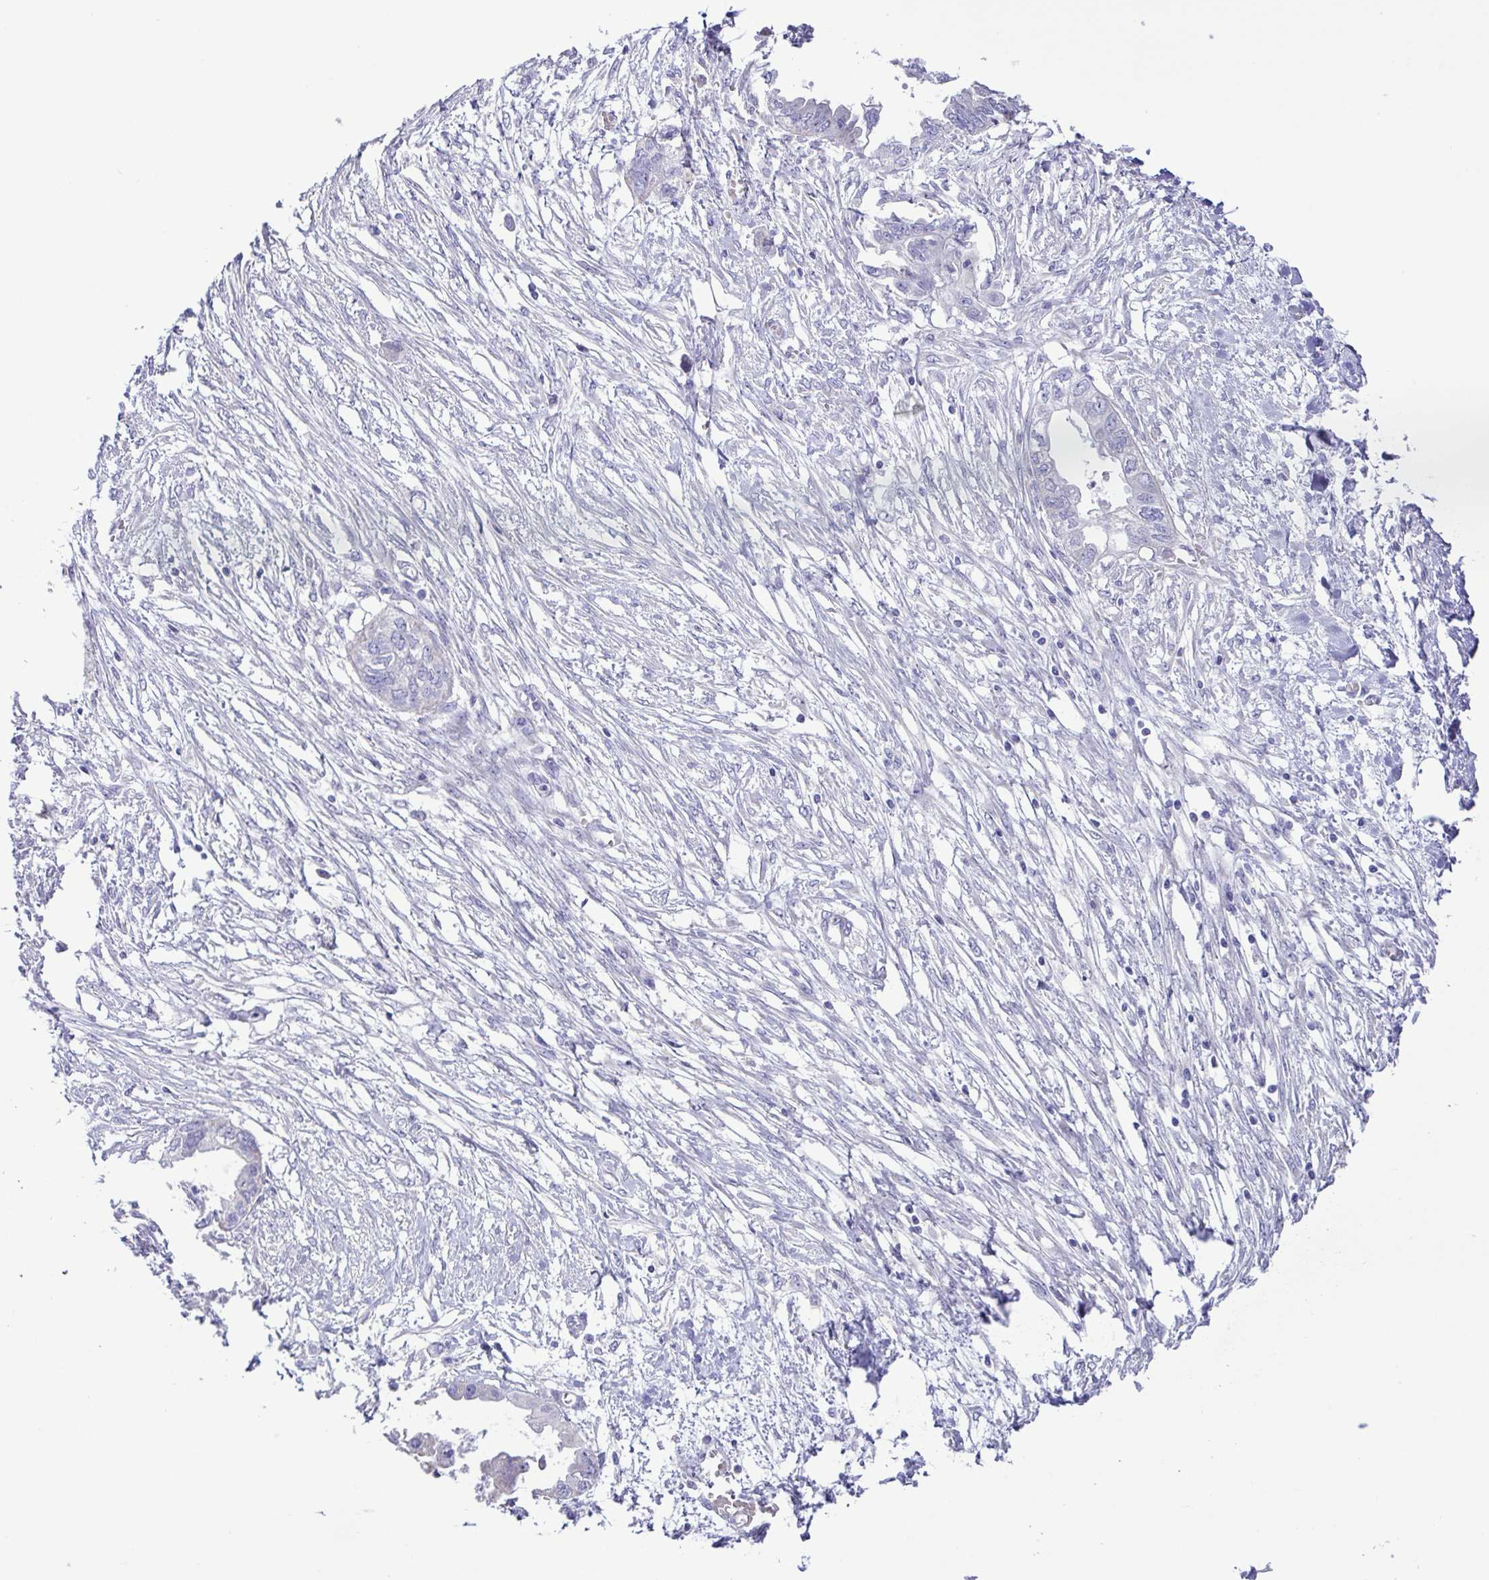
{"staining": {"intensity": "negative", "quantity": "none", "location": "none"}, "tissue": "endometrial cancer", "cell_type": "Tumor cells", "image_type": "cancer", "snomed": [{"axis": "morphology", "description": "Adenocarcinoma, NOS"}, {"axis": "morphology", "description": "Adenocarcinoma, metastatic, NOS"}, {"axis": "topography", "description": "Adipose tissue"}, {"axis": "topography", "description": "Endometrium"}], "caption": "This is a histopathology image of immunohistochemistry (IHC) staining of endometrial cancer (metastatic adenocarcinoma), which shows no expression in tumor cells. Nuclei are stained in blue.", "gene": "CD72", "patient": {"sex": "female", "age": 67}}